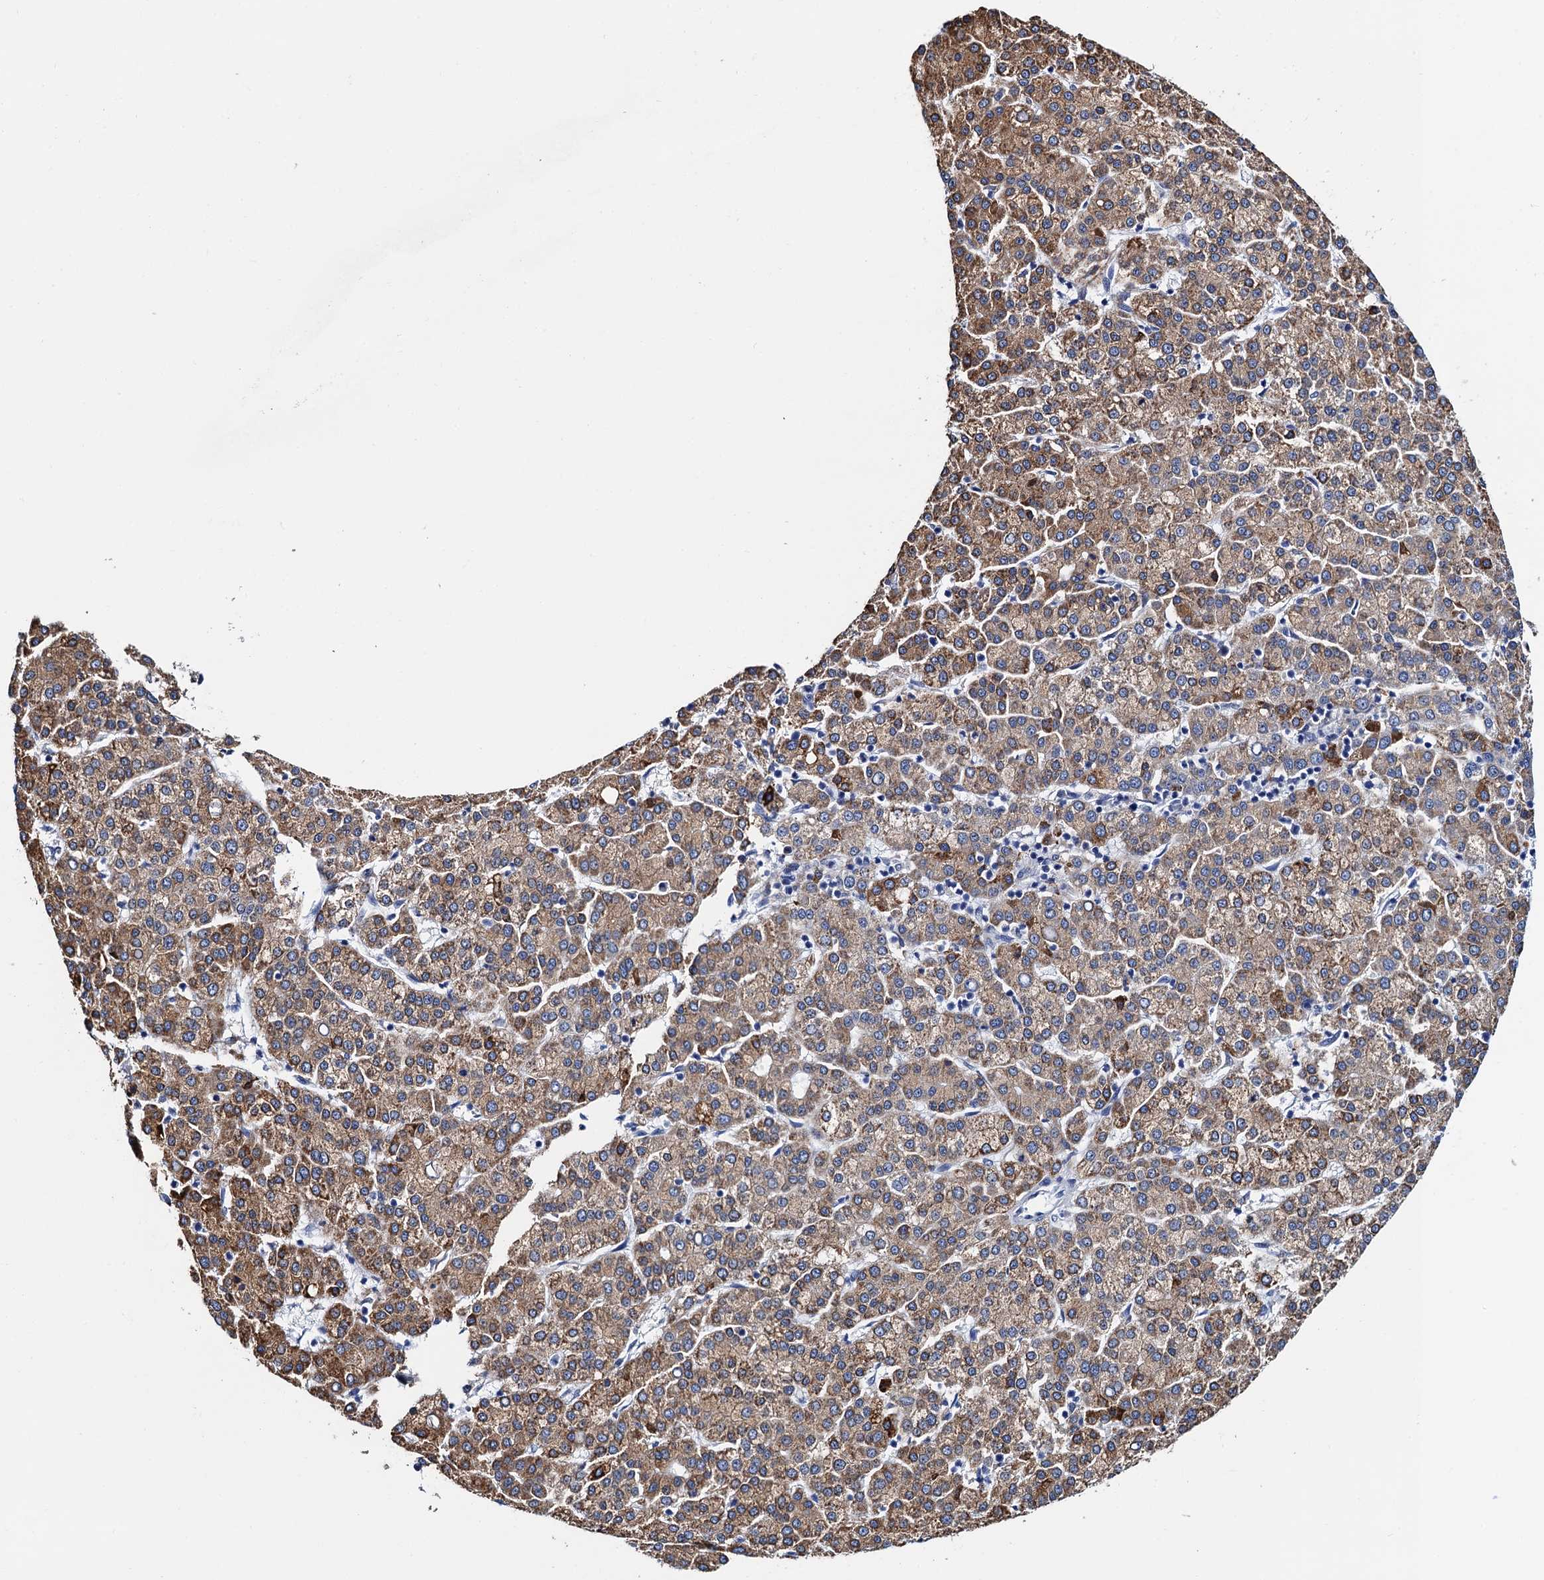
{"staining": {"intensity": "moderate", "quantity": ">75%", "location": "cytoplasmic/membranous"}, "tissue": "liver cancer", "cell_type": "Tumor cells", "image_type": "cancer", "snomed": [{"axis": "morphology", "description": "Carcinoma, Hepatocellular, NOS"}, {"axis": "topography", "description": "Liver"}], "caption": "A brown stain highlights moderate cytoplasmic/membranous expression of a protein in human liver hepatocellular carcinoma tumor cells.", "gene": "SLC7A10", "patient": {"sex": "female", "age": 58}}